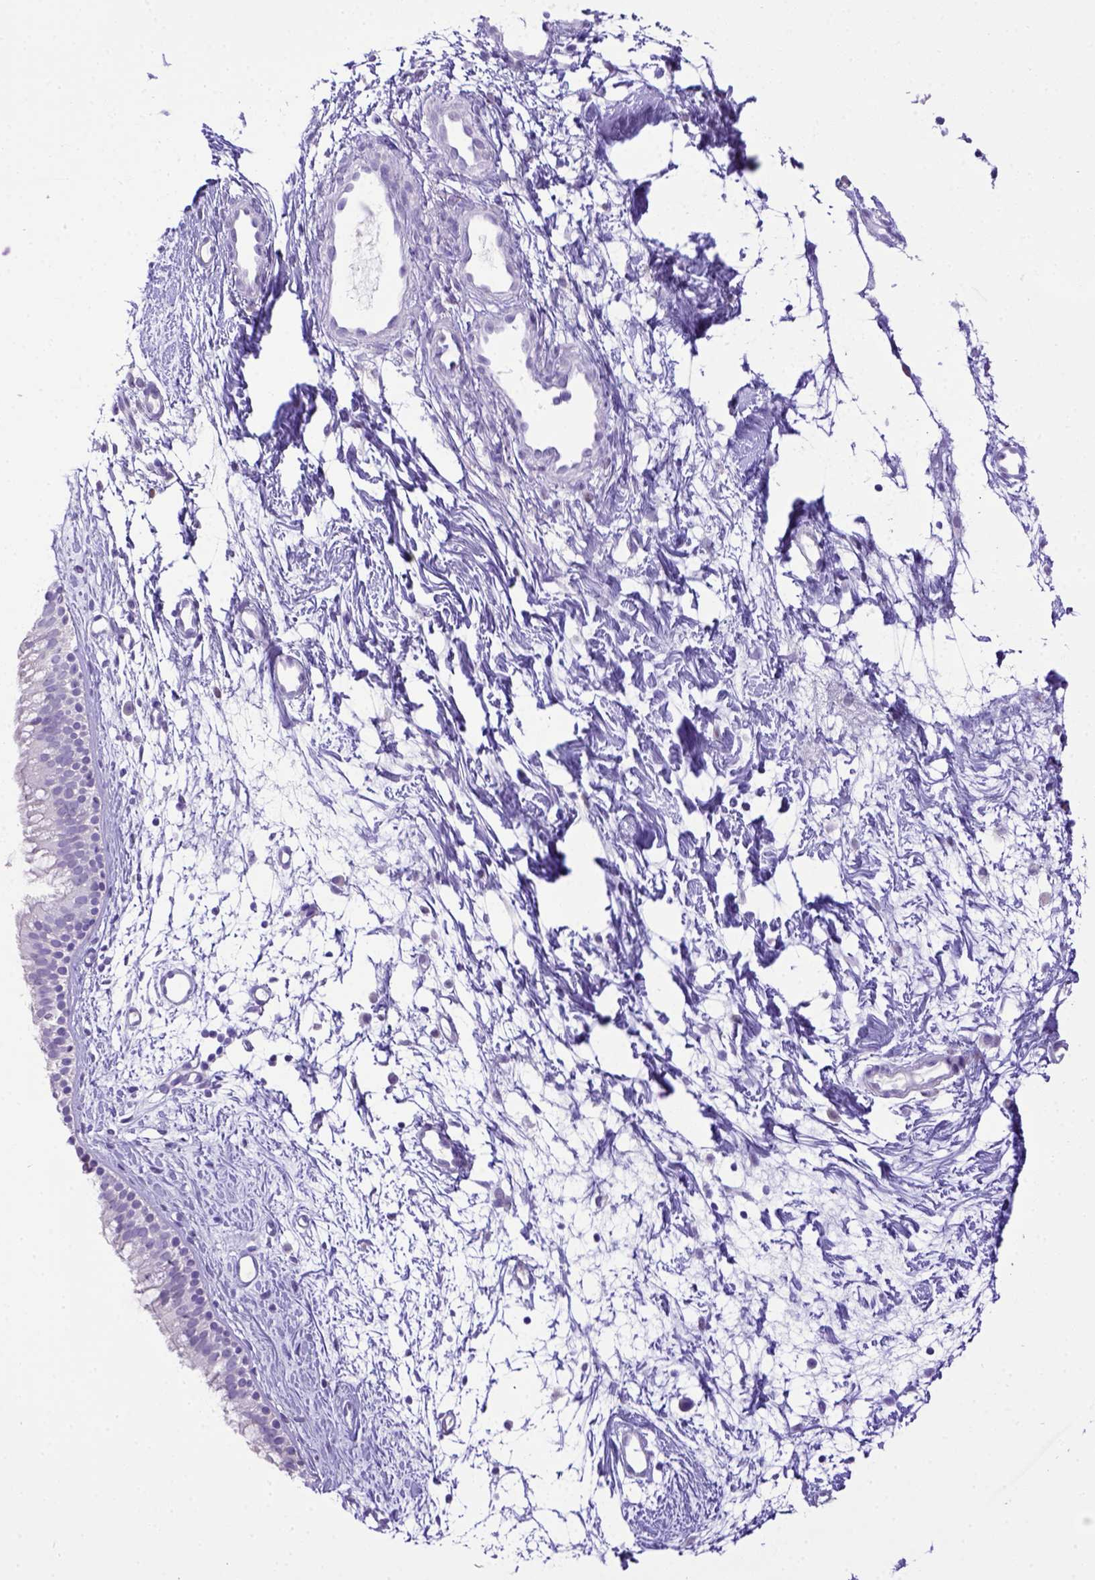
{"staining": {"intensity": "negative", "quantity": "none", "location": "none"}, "tissue": "nasopharynx", "cell_type": "Respiratory epithelial cells", "image_type": "normal", "snomed": [{"axis": "morphology", "description": "Normal tissue, NOS"}, {"axis": "topography", "description": "Nasopharynx"}], "caption": "Respiratory epithelial cells are negative for protein expression in normal human nasopharynx. Brightfield microscopy of immunohistochemistry stained with DAB (3,3'-diaminobenzidine) (brown) and hematoxylin (blue), captured at high magnification.", "gene": "ESR1", "patient": {"sex": "male", "age": 58}}